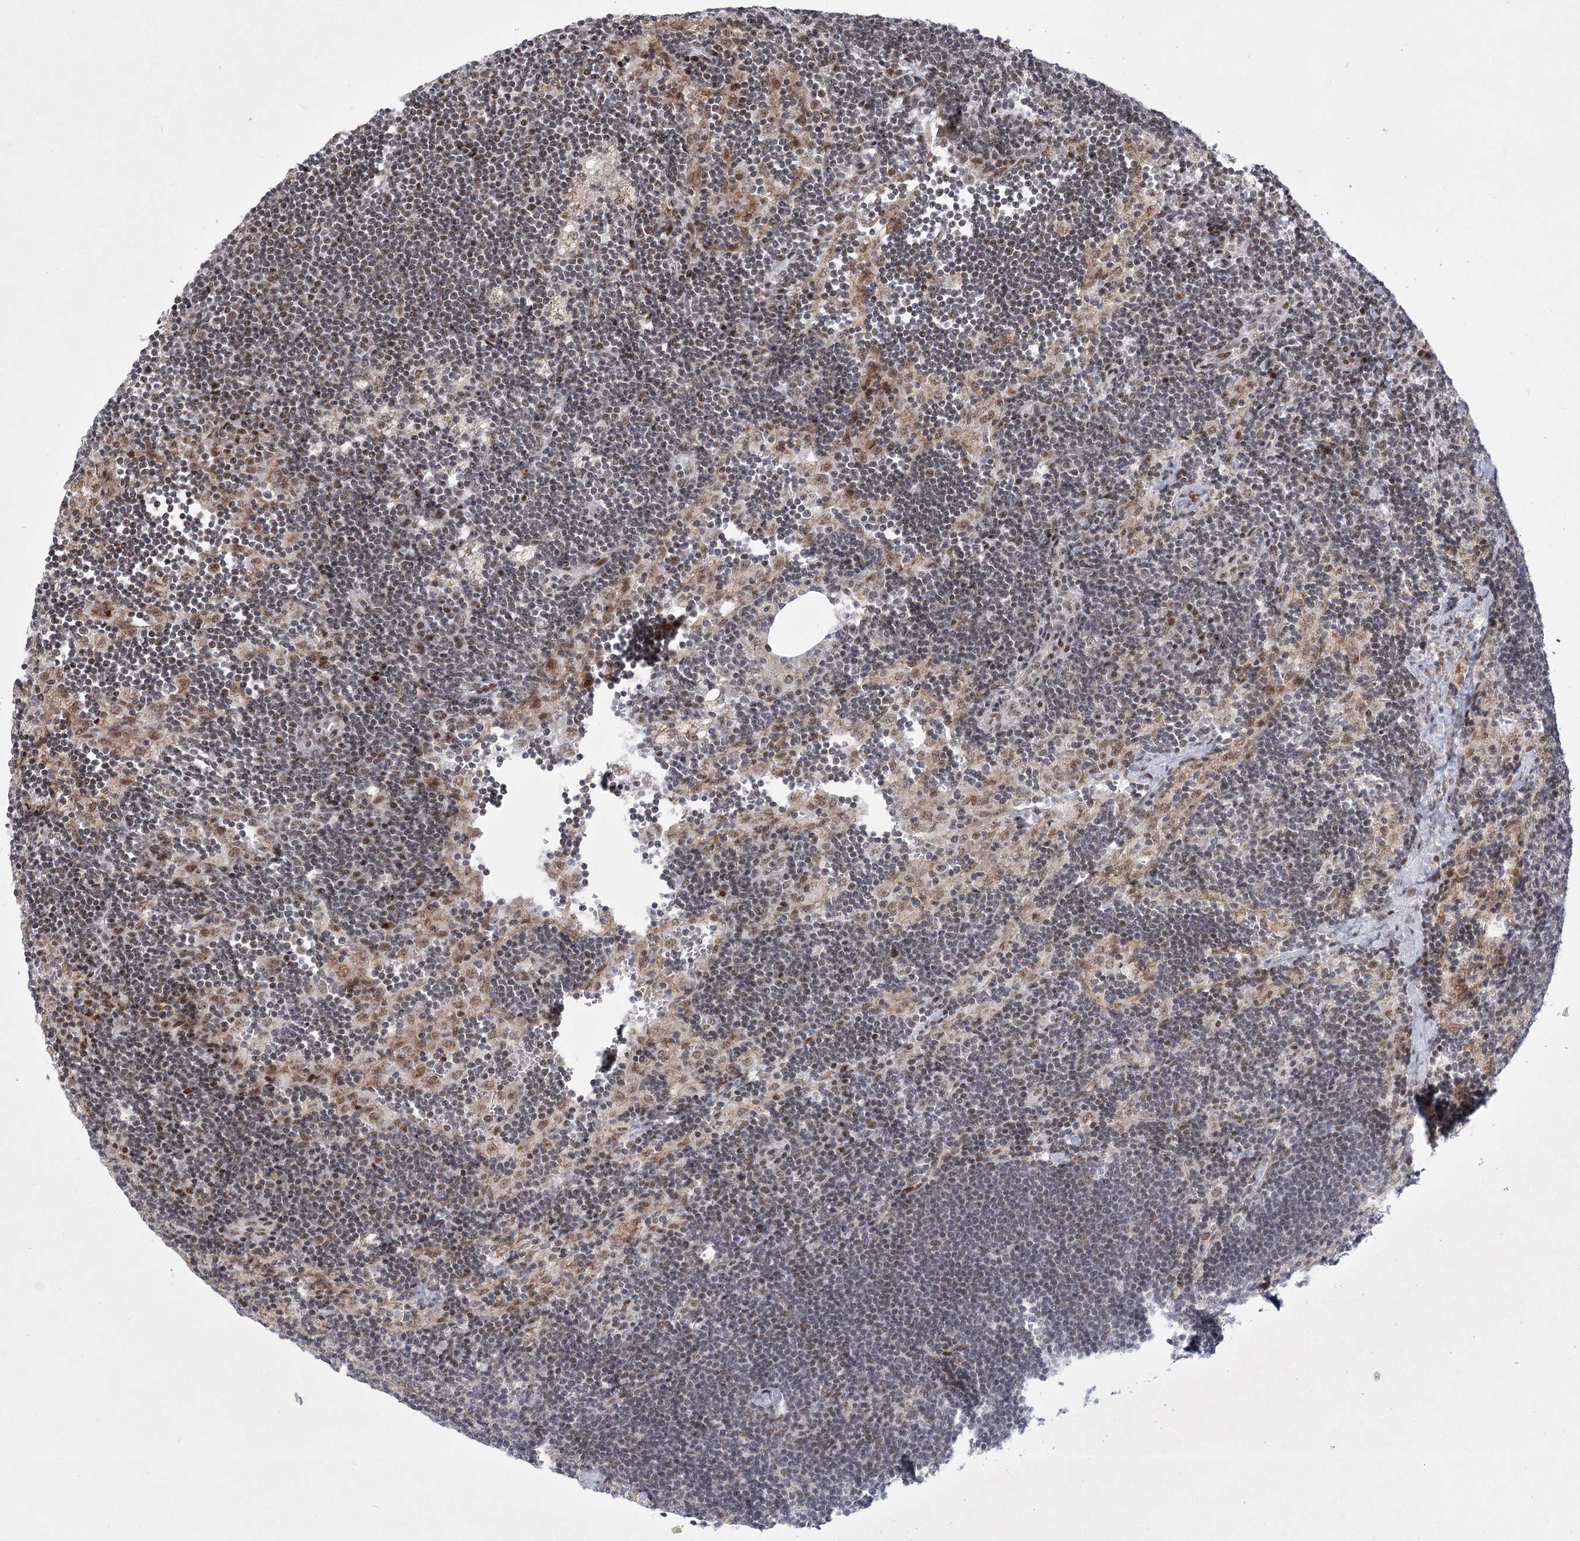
{"staining": {"intensity": "weak", "quantity": "<25%", "location": "nuclear"}, "tissue": "lymph node", "cell_type": "Germinal center cells", "image_type": "normal", "snomed": [{"axis": "morphology", "description": "Normal tissue, NOS"}, {"axis": "topography", "description": "Lymph node"}], "caption": "This is an immunohistochemistry image of normal lymph node. There is no expression in germinal center cells.", "gene": "CIB4", "patient": {"sex": "male", "age": 24}}